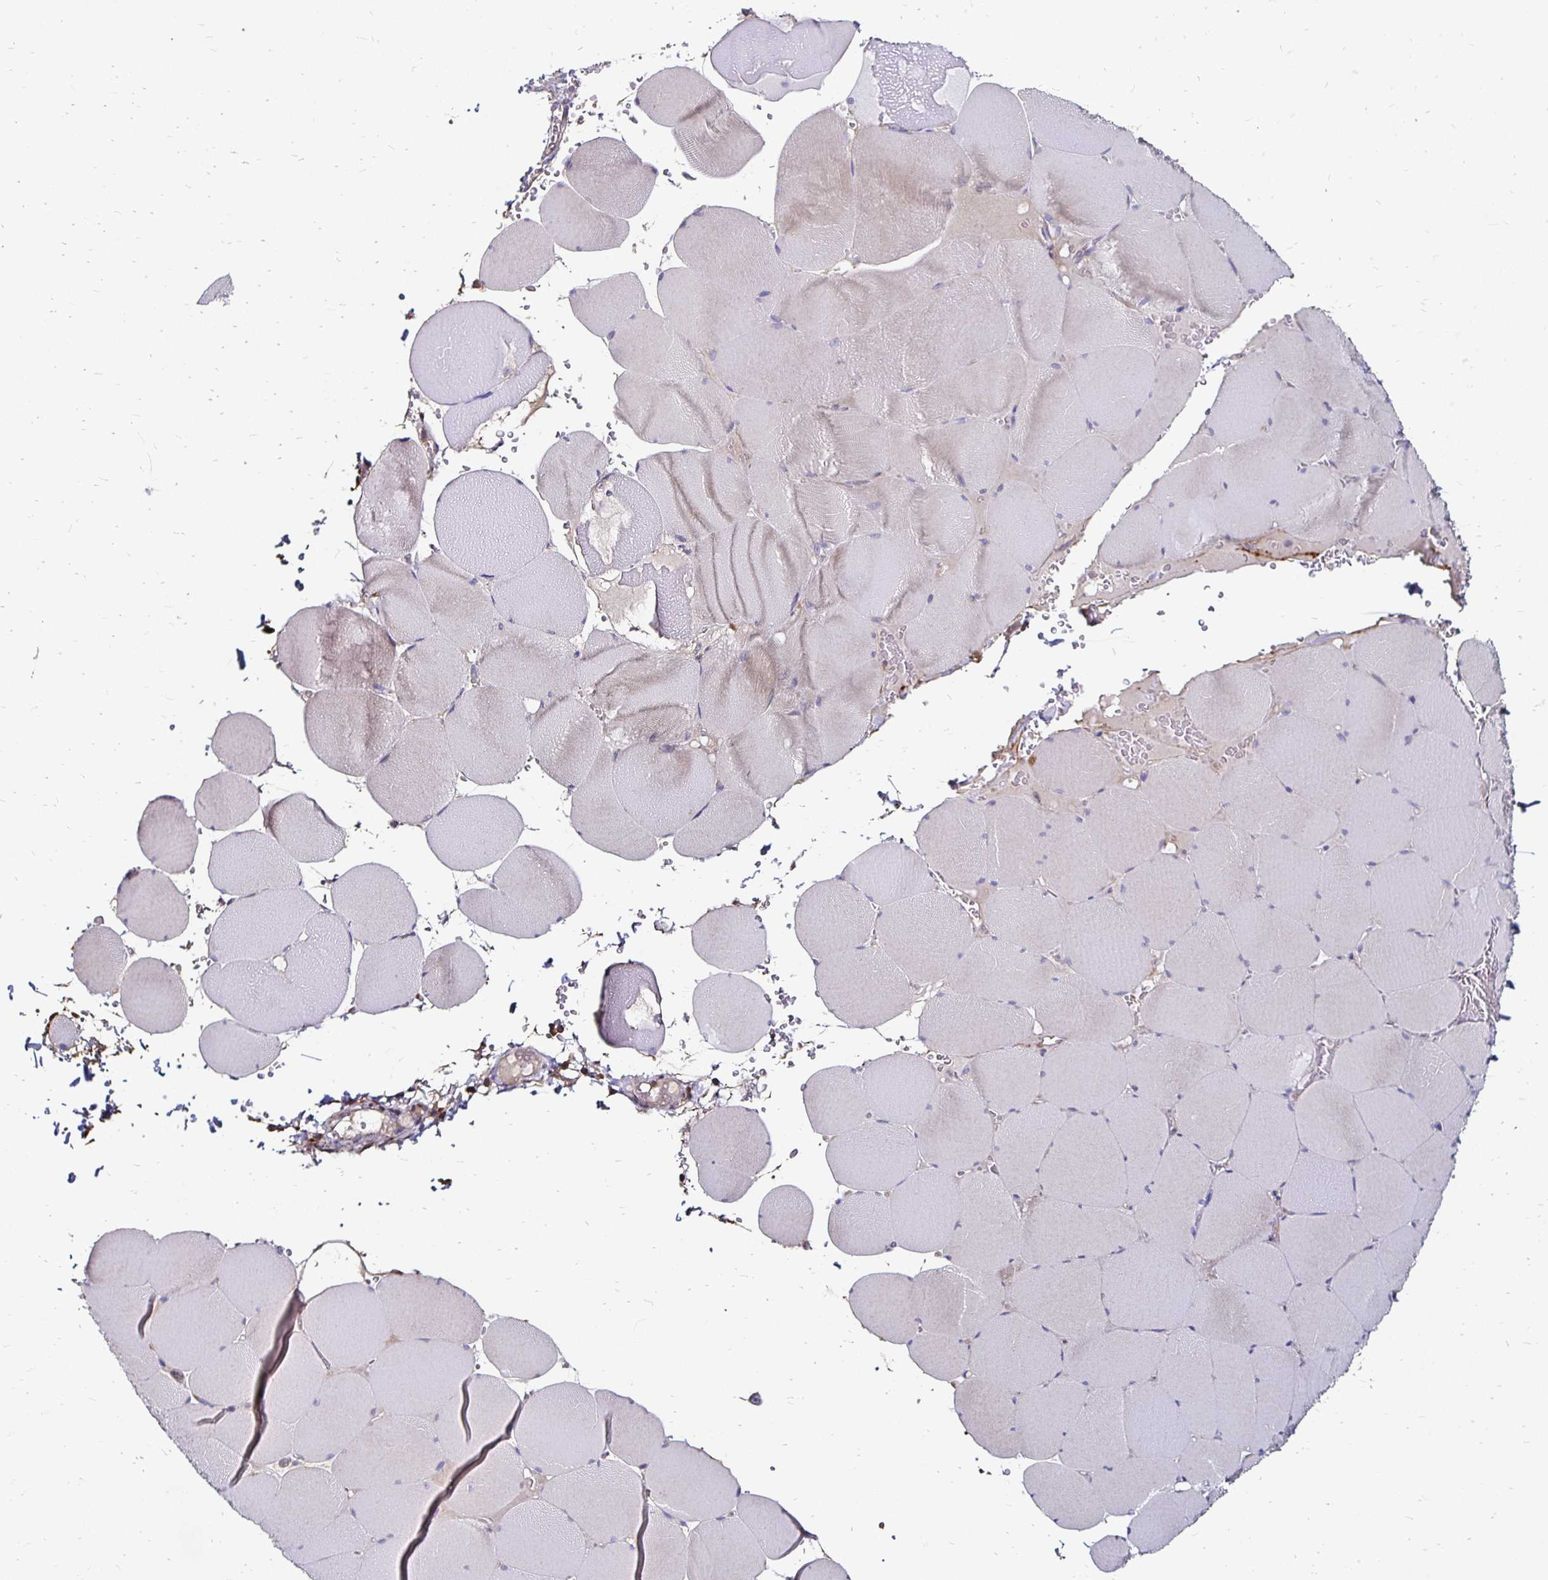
{"staining": {"intensity": "negative", "quantity": "none", "location": "none"}, "tissue": "skeletal muscle", "cell_type": "Myocytes", "image_type": "normal", "snomed": [{"axis": "morphology", "description": "Normal tissue, NOS"}, {"axis": "topography", "description": "Skeletal muscle"}, {"axis": "topography", "description": "Head-Neck"}], "caption": "Myocytes are negative for protein expression in unremarkable human skeletal muscle.", "gene": "NCSTN", "patient": {"sex": "male", "age": 66}}